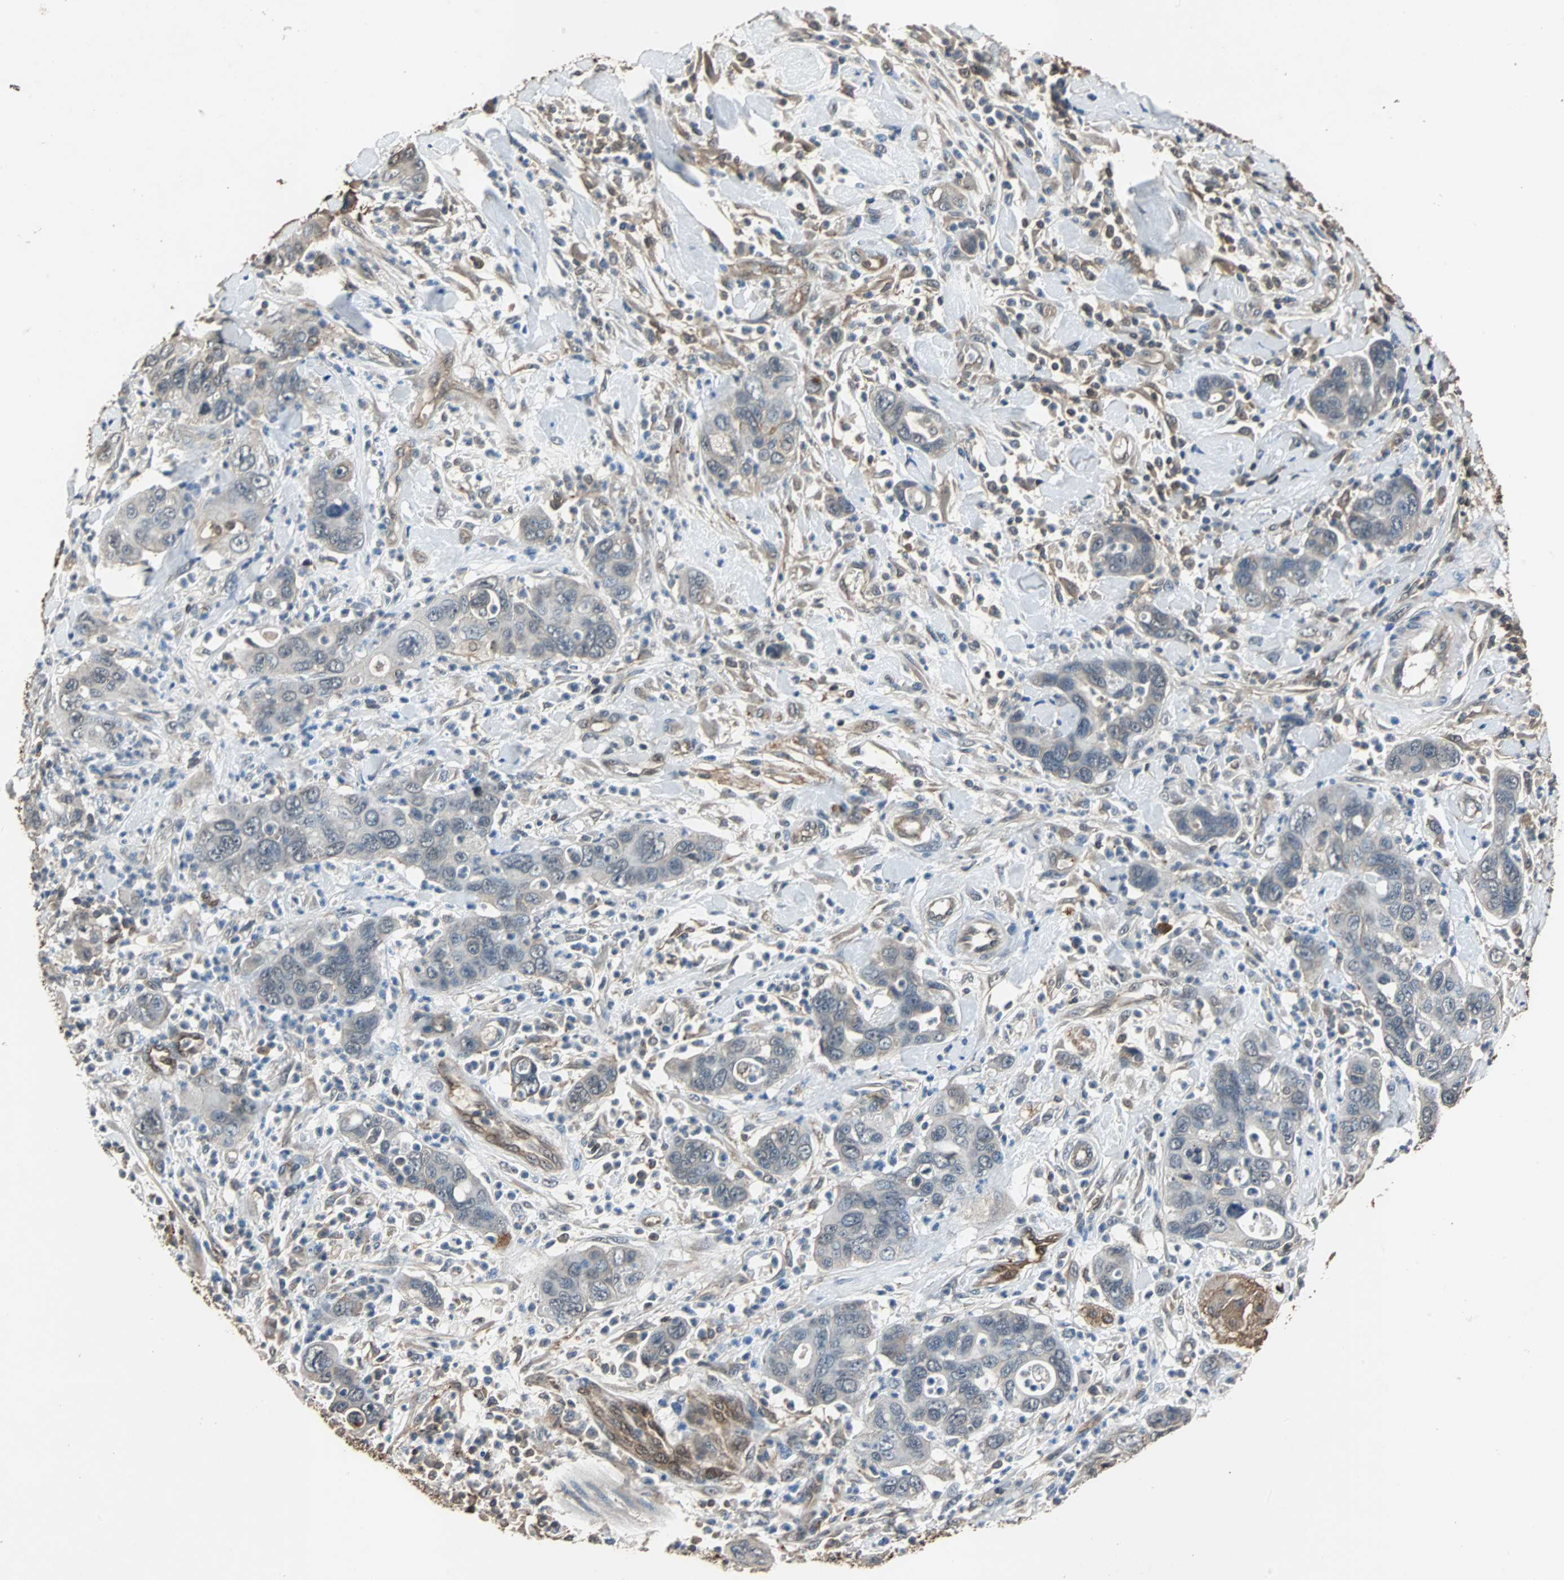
{"staining": {"intensity": "moderate", "quantity": "<25%", "location": "cytoplasmic/membranous"}, "tissue": "pancreatic cancer", "cell_type": "Tumor cells", "image_type": "cancer", "snomed": [{"axis": "morphology", "description": "Adenocarcinoma, NOS"}, {"axis": "topography", "description": "Pancreas"}], "caption": "Adenocarcinoma (pancreatic) was stained to show a protein in brown. There is low levels of moderate cytoplasmic/membranous staining in about <25% of tumor cells.", "gene": "NDRG1", "patient": {"sex": "female", "age": 71}}